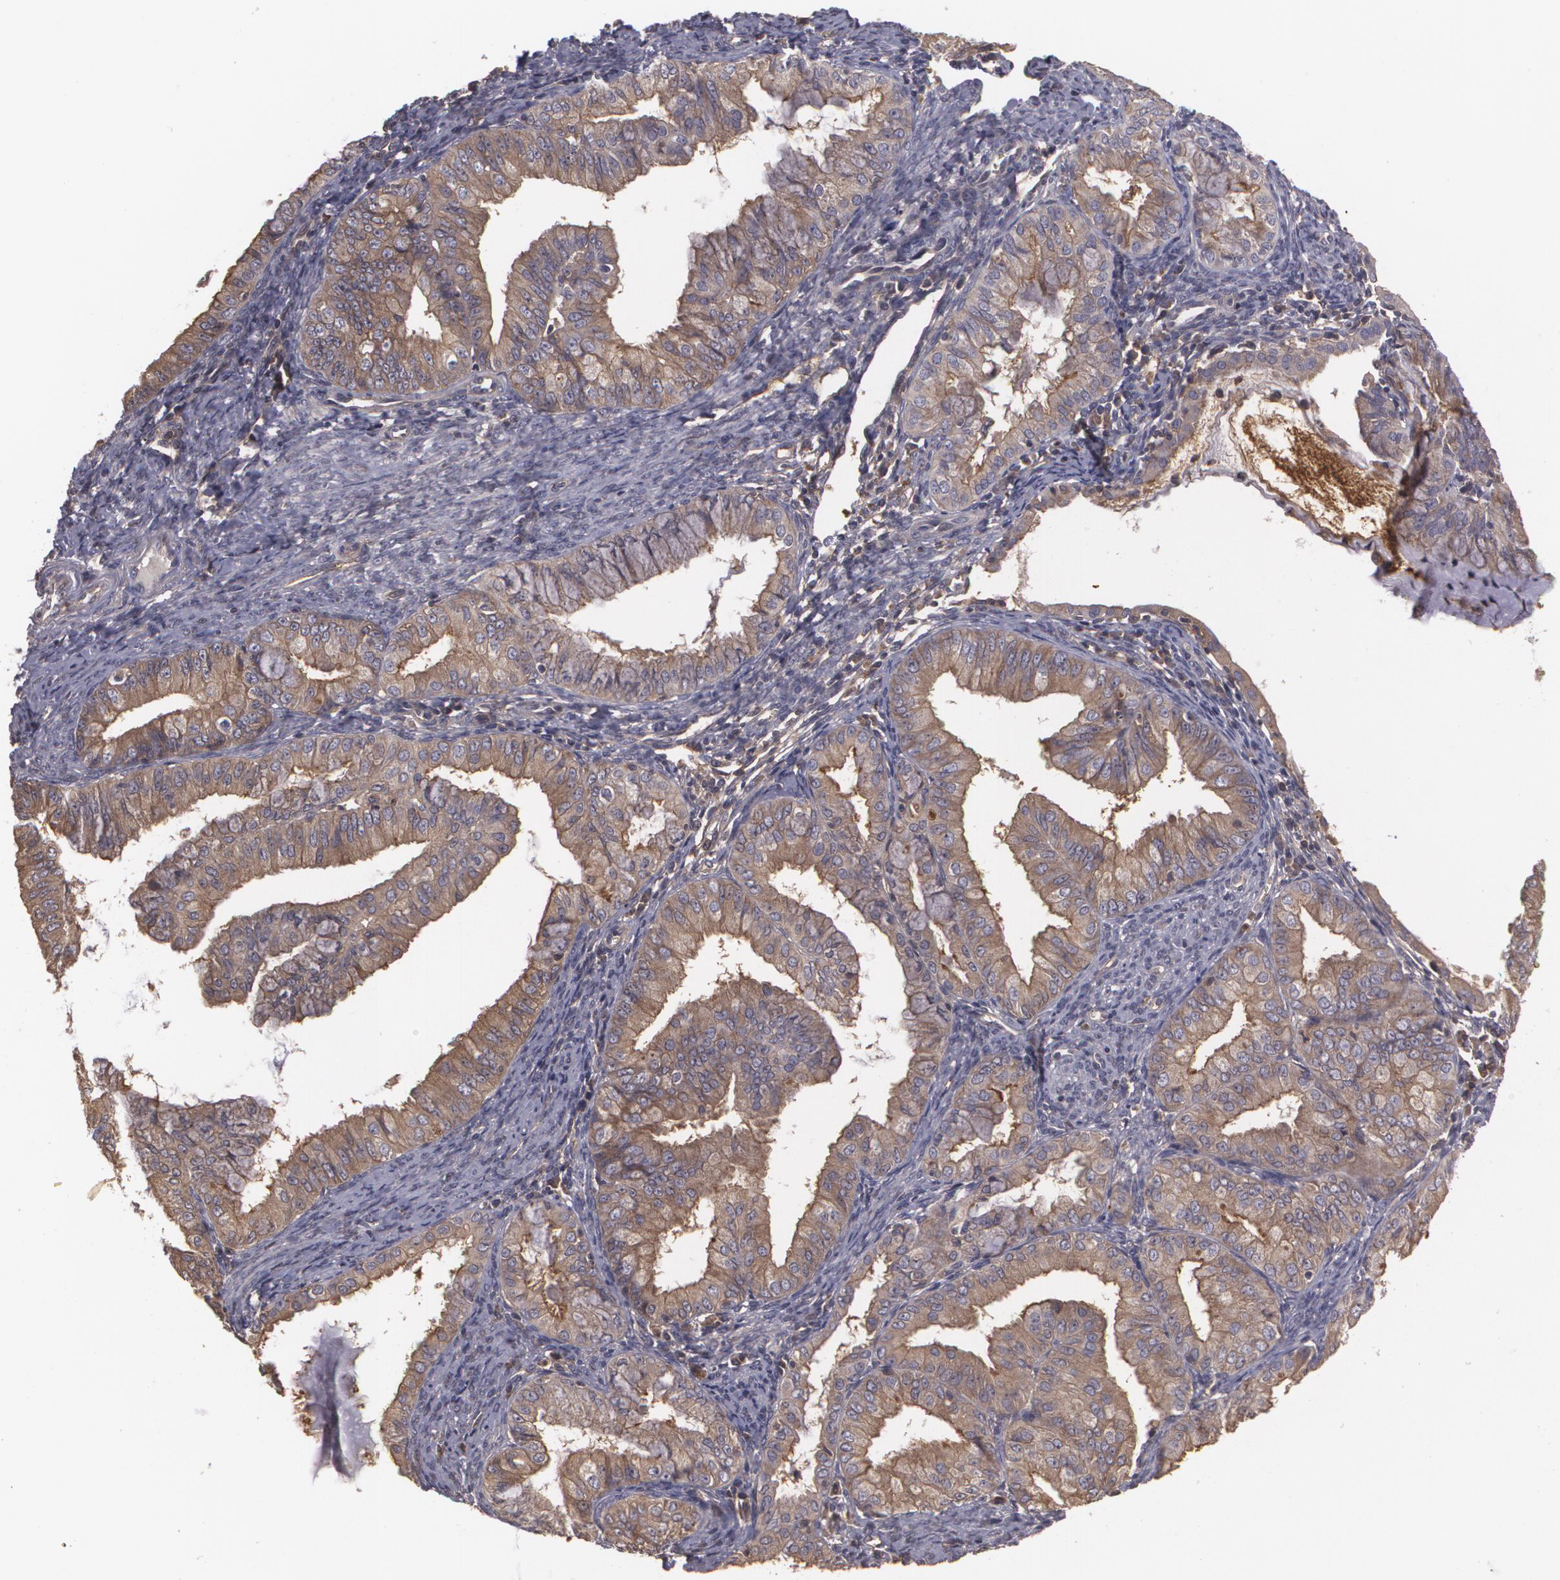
{"staining": {"intensity": "moderate", "quantity": ">75%", "location": "cytoplasmic/membranous"}, "tissue": "endometrial cancer", "cell_type": "Tumor cells", "image_type": "cancer", "snomed": [{"axis": "morphology", "description": "Adenocarcinoma, NOS"}, {"axis": "topography", "description": "Endometrium"}], "caption": "There is medium levels of moderate cytoplasmic/membranous positivity in tumor cells of adenocarcinoma (endometrial), as demonstrated by immunohistochemical staining (brown color).", "gene": "HRAS", "patient": {"sex": "female", "age": 76}}